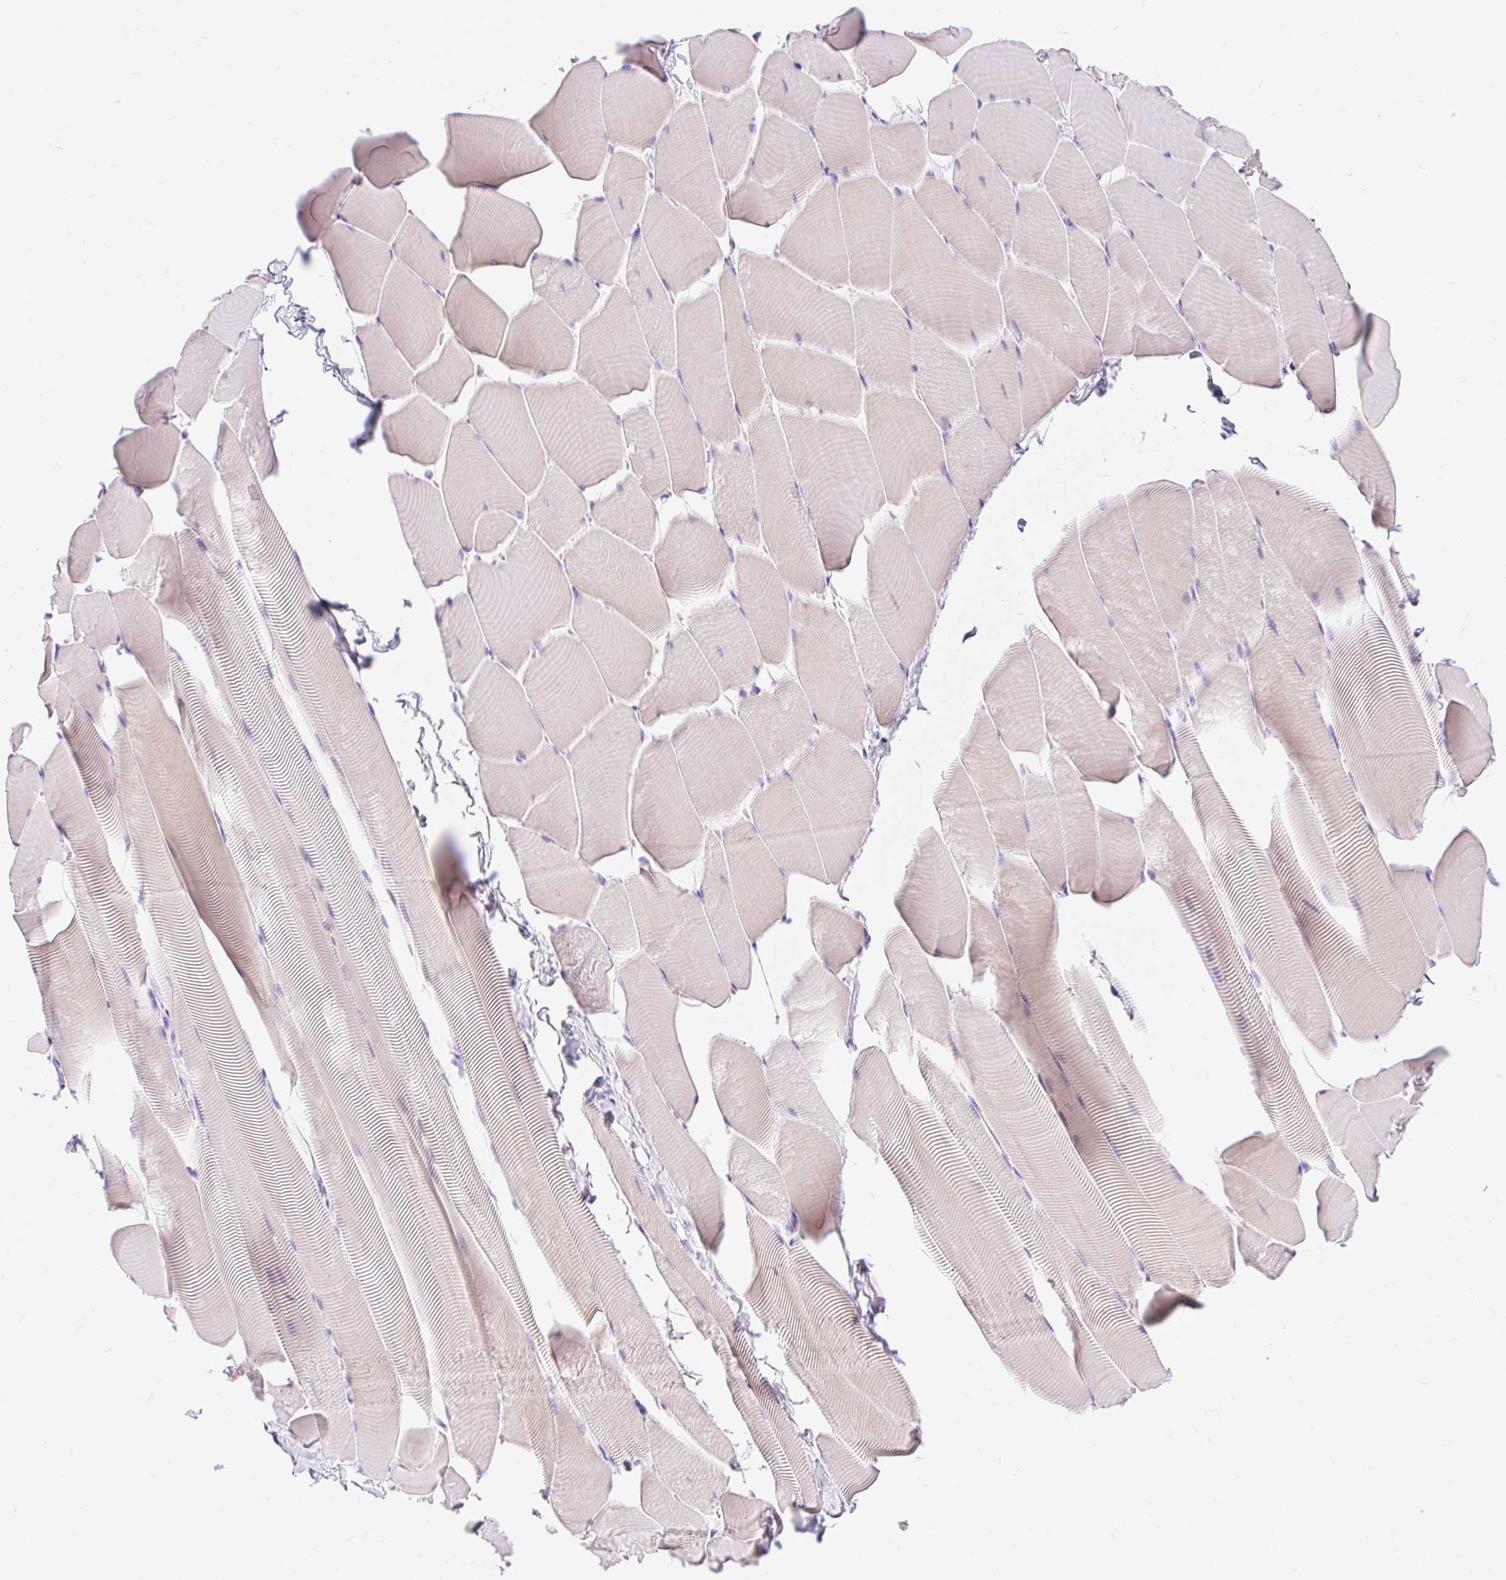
{"staining": {"intensity": "negative", "quantity": "none", "location": "none"}, "tissue": "skeletal muscle", "cell_type": "Myocytes", "image_type": "normal", "snomed": [{"axis": "morphology", "description": "Normal tissue, NOS"}, {"axis": "topography", "description": "Skeletal muscle"}], "caption": "Micrograph shows no protein positivity in myocytes of normal skeletal muscle.", "gene": "SLC28A1", "patient": {"sex": "male", "age": 25}}